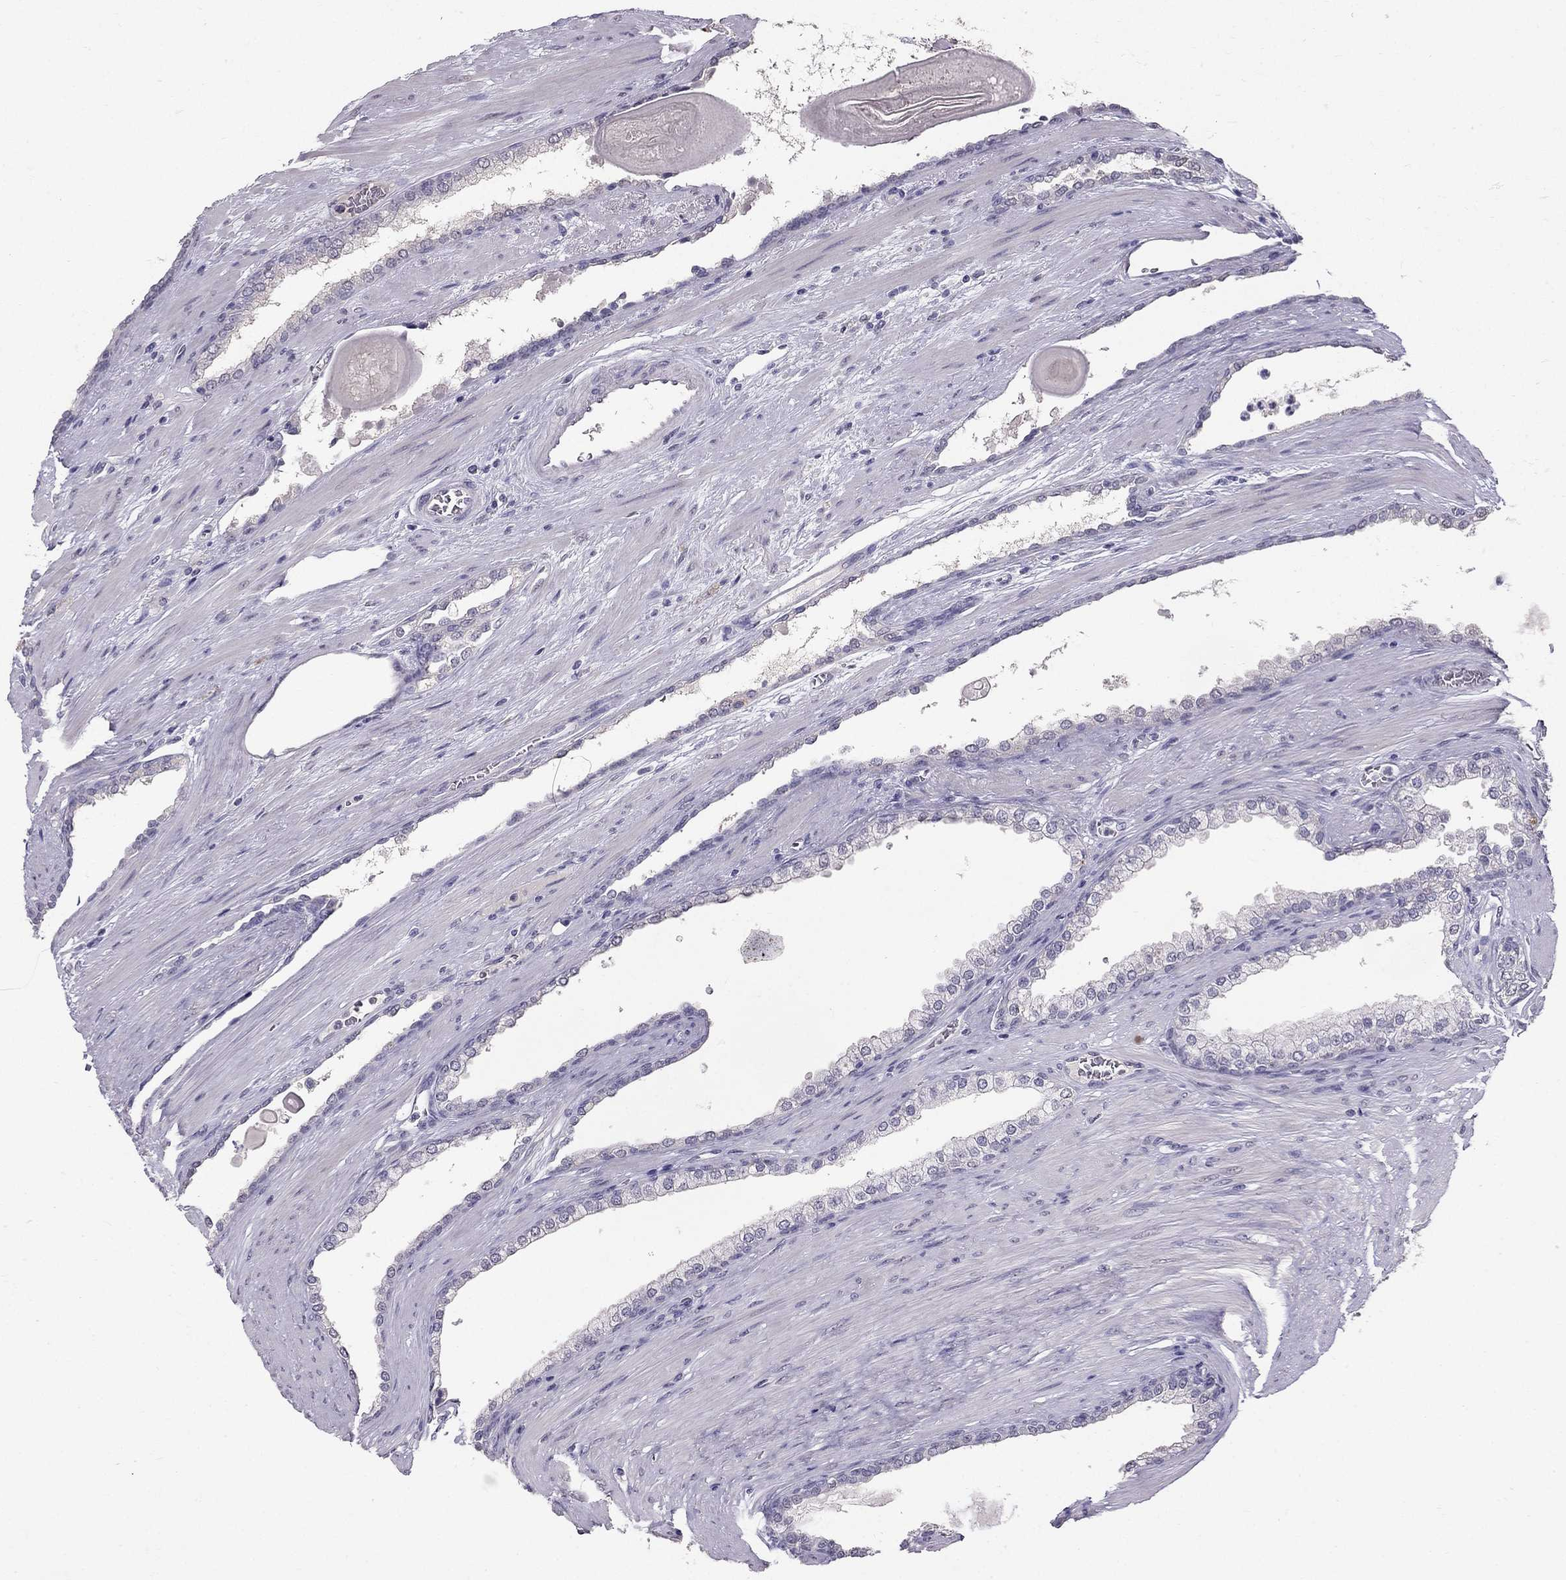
{"staining": {"intensity": "negative", "quantity": "none", "location": "none"}, "tissue": "prostate cancer", "cell_type": "Tumor cells", "image_type": "cancer", "snomed": [{"axis": "morphology", "description": "Adenocarcinoma, NOS"}, {"axis": "topography", "description": "Prostate"}], "caption": "The micrograph shows no staining of tumor cells in prostate adenocarcinoma. Brightfield microscopy of immunohistochemistry stained with DAB (3,3'-diaminobenzidine) (brown) and hematoxylin (blue), captured at high magnification.", "gene": "SCG5", "patient": {"sex": "male", "age": 67}}